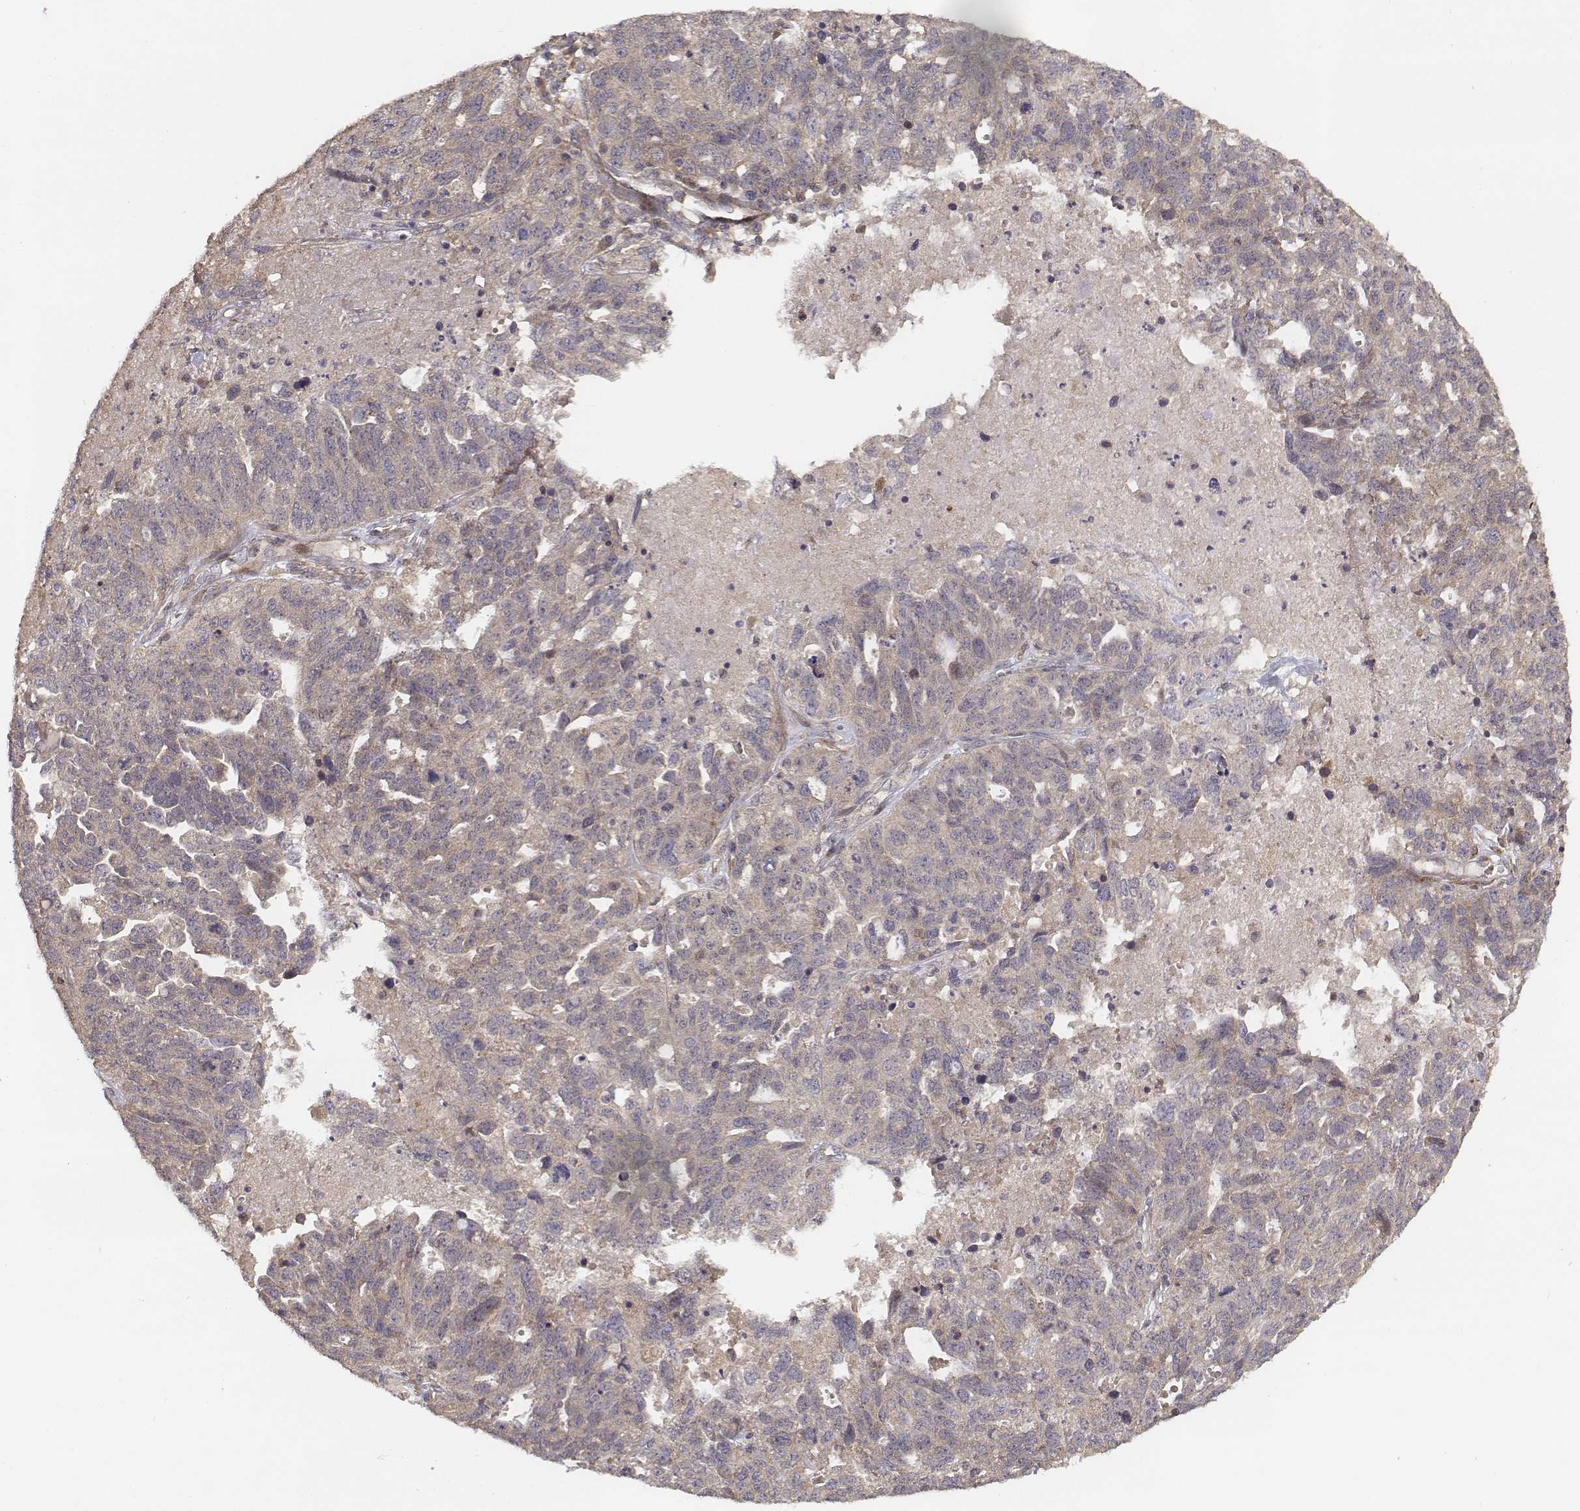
{"staining": {"intensity": "negative", "quantity": "none", "location": "none"}, "tissue": "ovarian cancer", "cell_type": "Tumor cells", "image_type": "cancer", "snomed": [{"axis": "morphology", "description": "Cystadenocarcinoma, serous, NOS"}, {"axis": "topography", "description": "Ovary"}], "caption": "Immunohistochemistry (IHC) photomicrograph of ovarian cancer stained for a protein (brown), which reveals no positivity in tumor cells.", "gene": "FBXO21", "patient": {"sex": "female", "age": 71}}